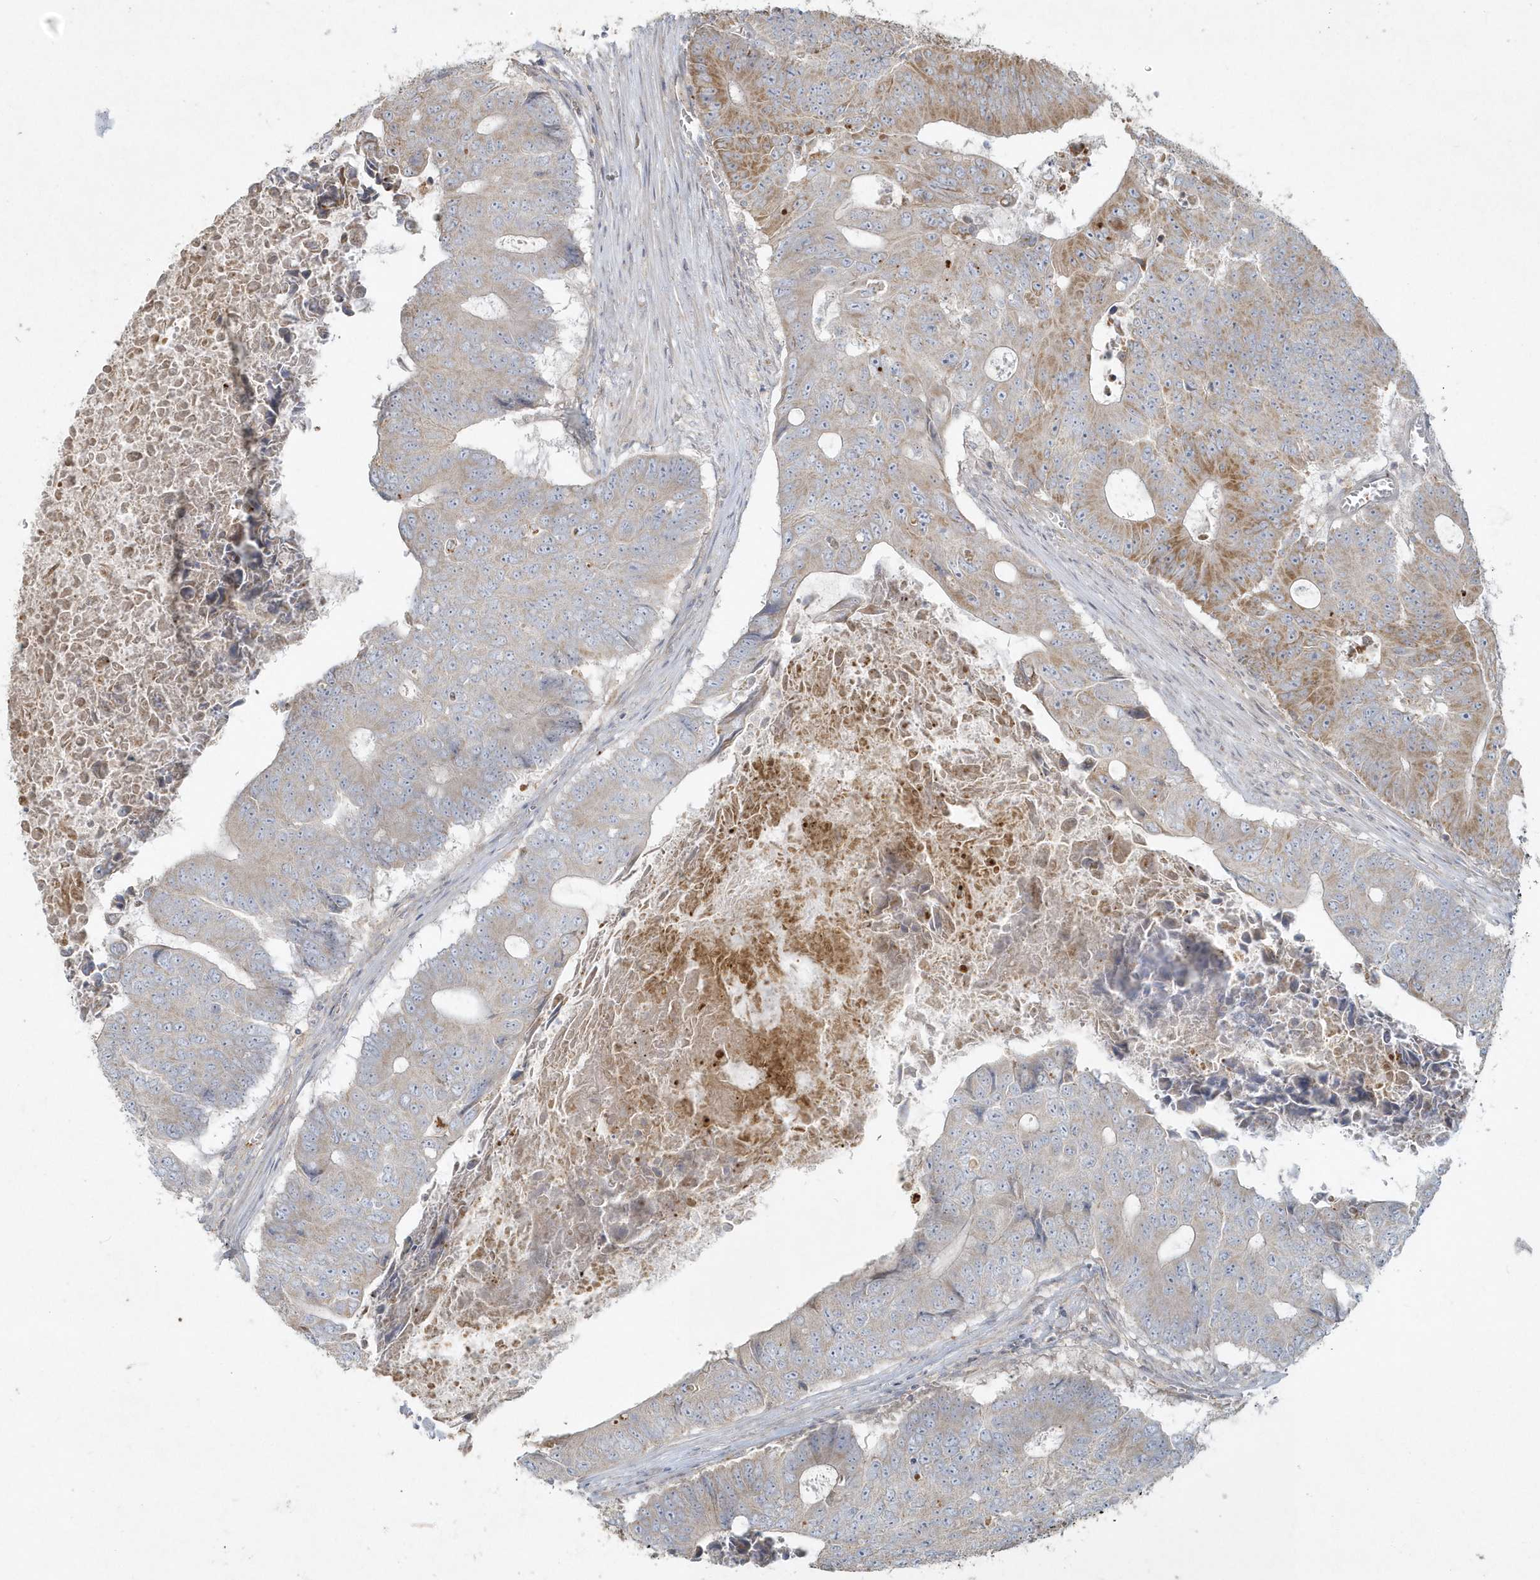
{"staining": {"intensity": "moderate", "quantity": "<25%", "location": "cytoplasmic/membranous"}, "tissue": "colorectal cancer", "cell_type": "Tumor cells", "image_type": "cancer", "snomed": [{"axis": "morphology", "description": "Adenocarcinoma, NOS"}, {"axis": "topography", "description": "Colon"}], "caption": "Colorectal adenocarcinoma stained with DAB immunohistochemistry (IHC) reveals low levels of moderate cytoplasmic/membranous positivity in approximately <25% of tumor cells.", "gene": "BLTP3A", "patient": {"sex": "male", "age": 87}}